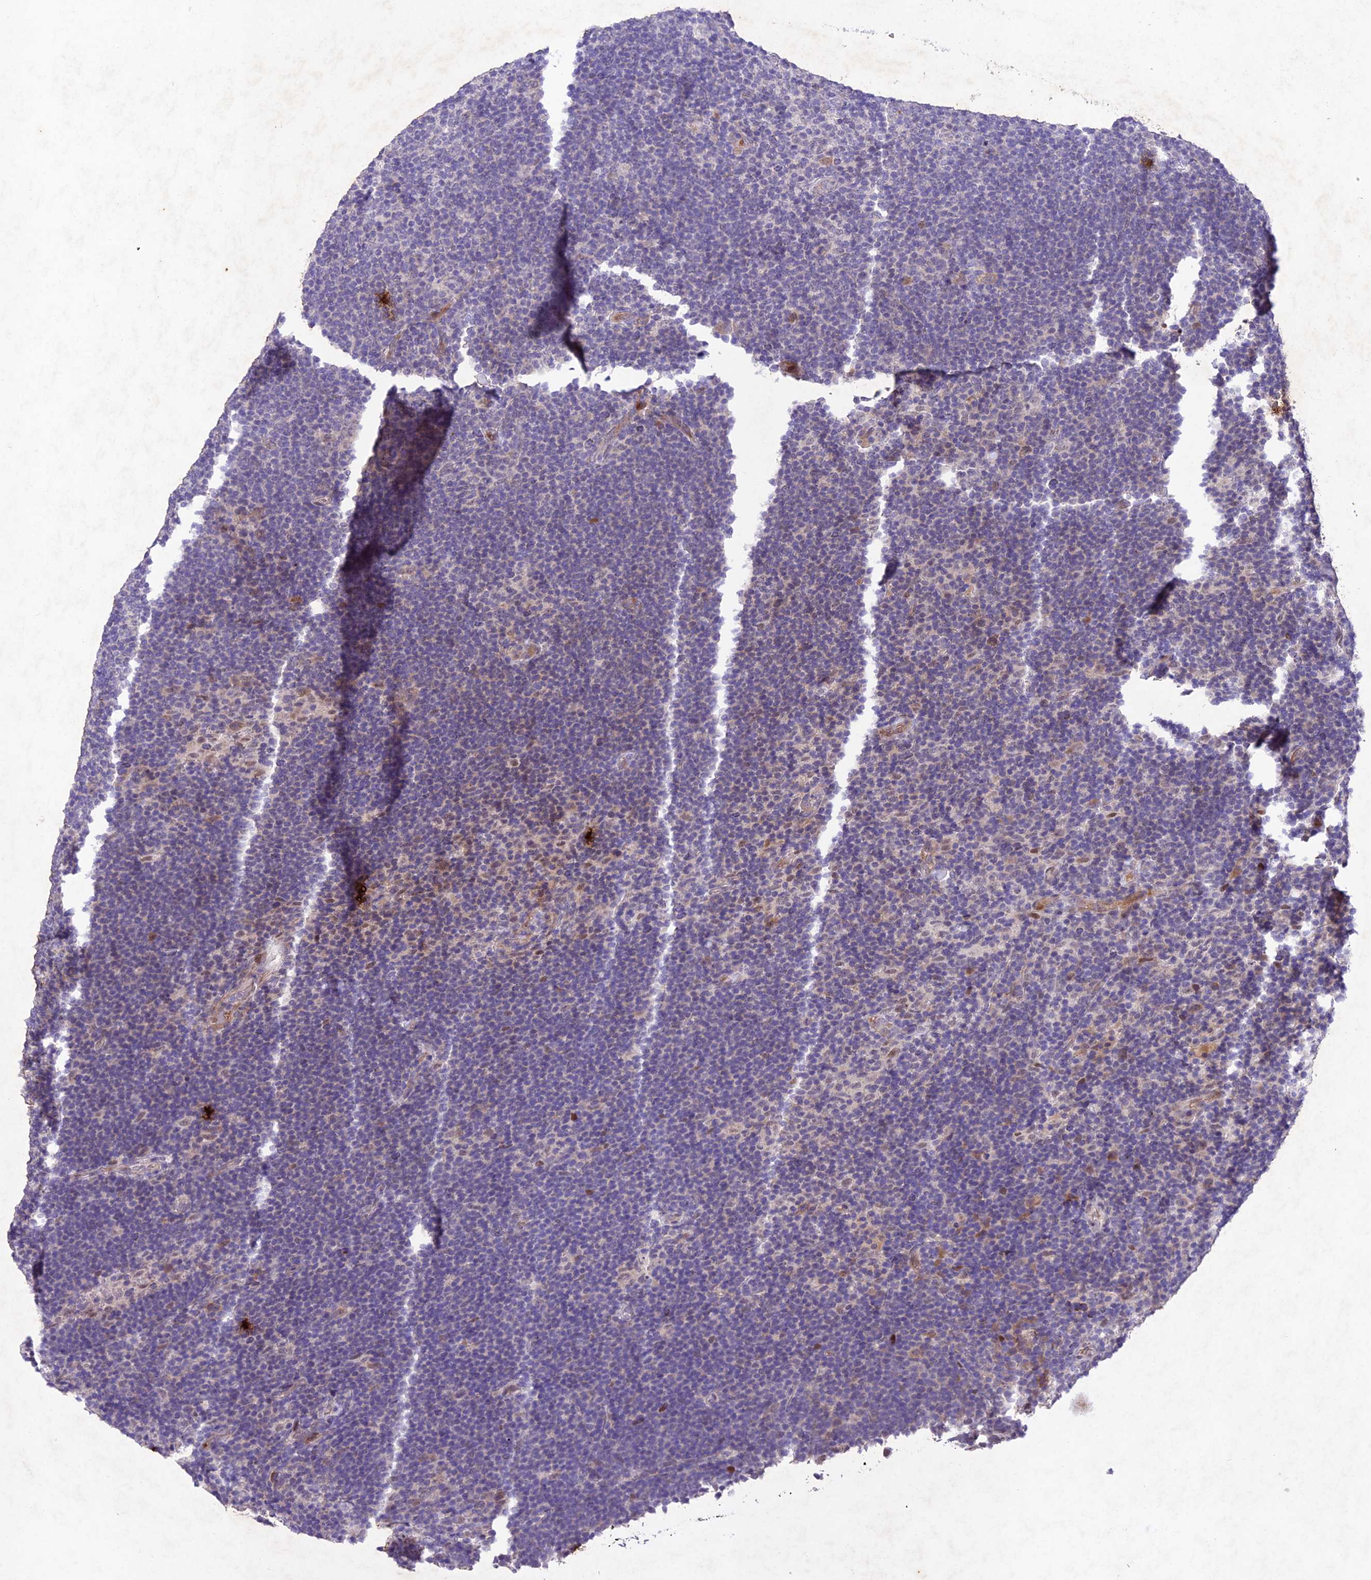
{"staining": {"intensity": "negative", "quantity": "none", "location": "none"}, "tissue": "lymphoma", "cell_type": "Tumor cells", "image_type": "cancer", "snomed": [{"axis": "morphology", "description": "Hodgkin's disease, NOS"}, {"axis": "topography", "description": "Lymph node"}], "caption": "This is an IHC photomicrograph of Hodgkin's disease. There is no expression in tumor cells.", "gene": "ANKRD52", "patient": {"sex": "female", "age": 57}}